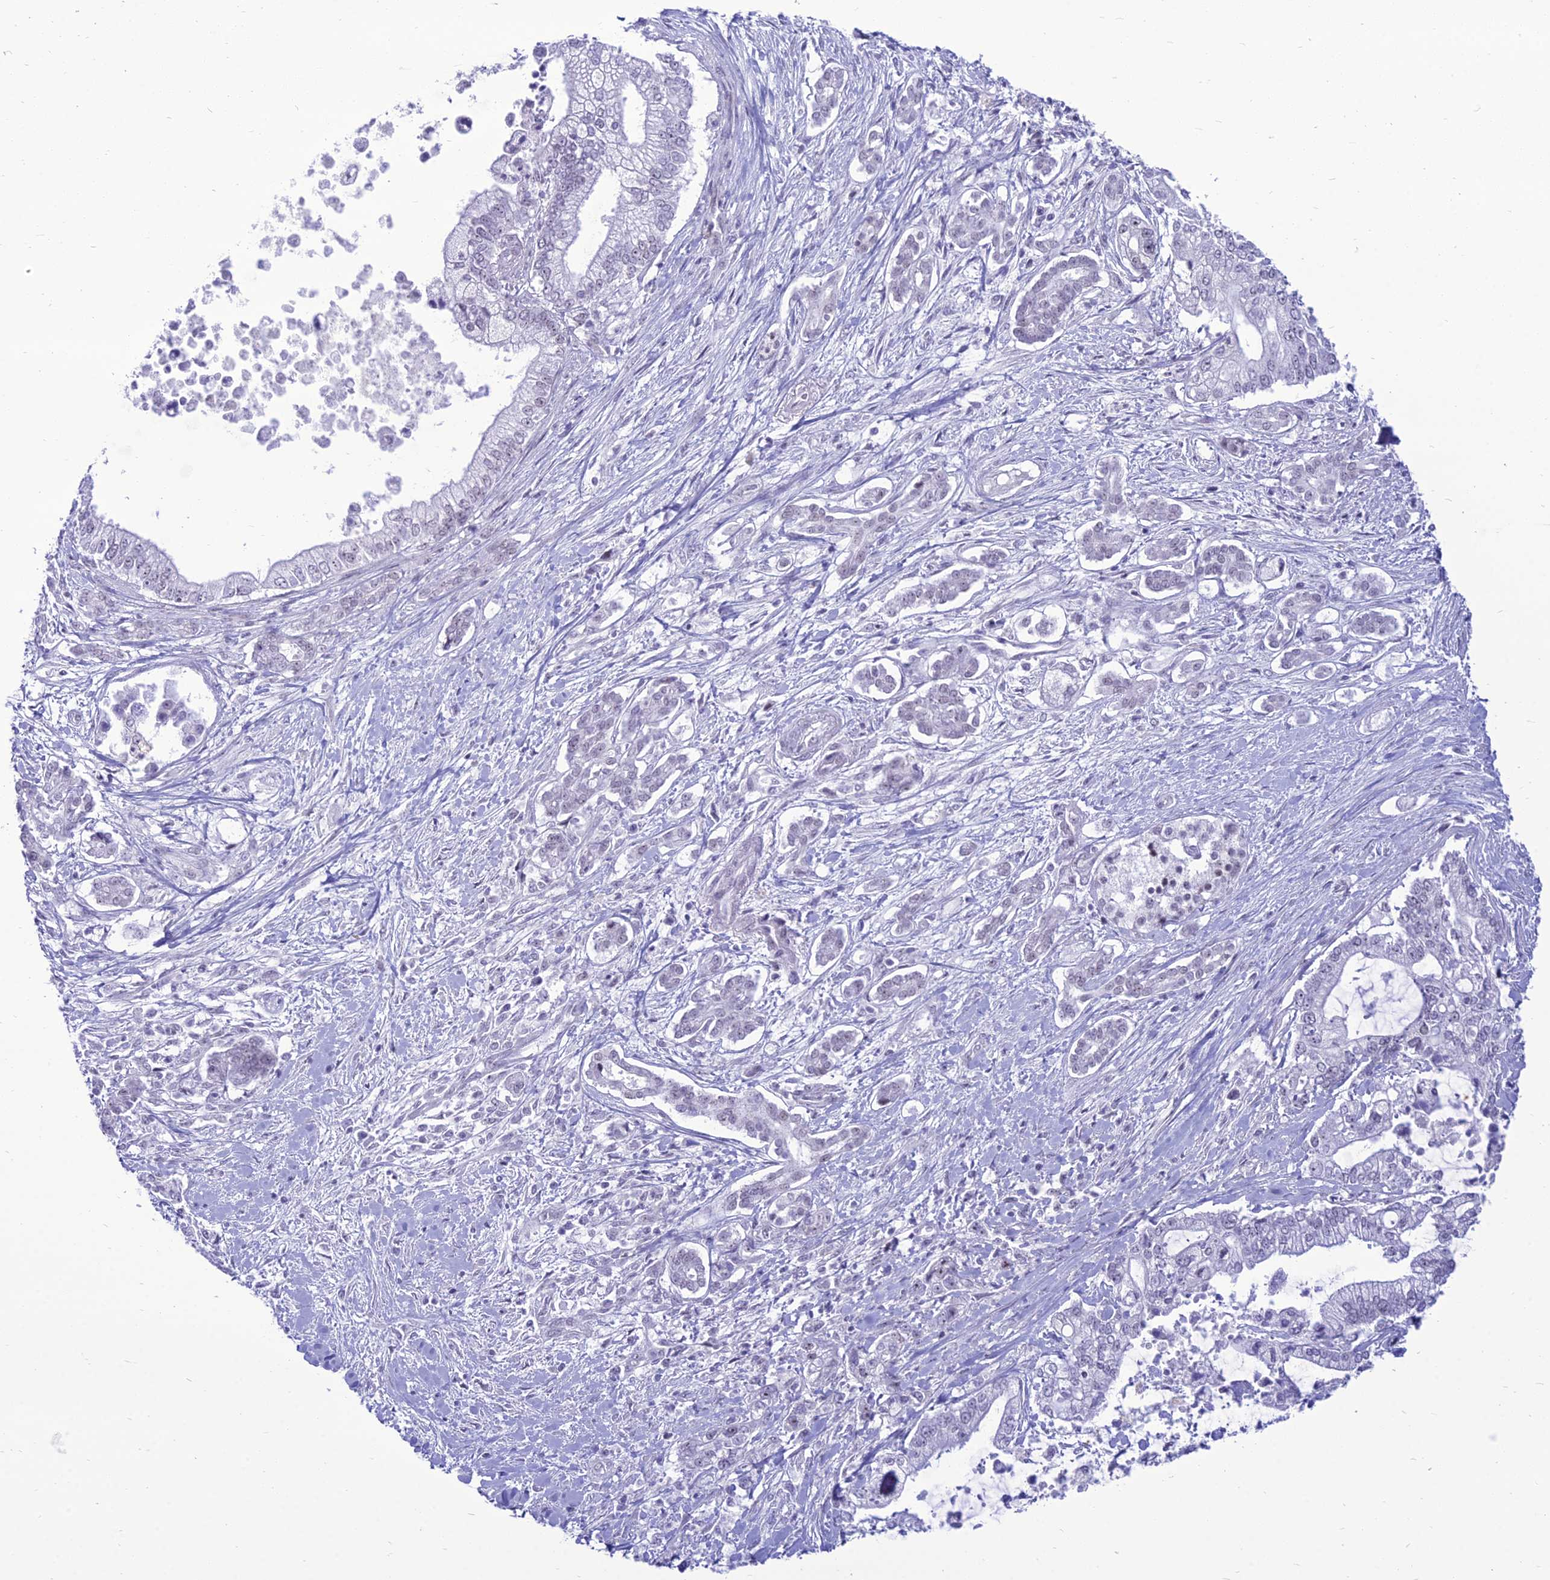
{"staining": {"intensity": "negative", "quantity": "none", "location": "none"}, "tissue": "pancreatic cancer", "cell_type": "Tumor cells", "image_type": "cancer", "snomed": [{"axis": "morphology", "description": "Adenocarcinoma, NOS"}, {"axis": "topography", "description": "Pancreas"}], "caption": "A photomicrograph of adenocarcinoma (pancreatic) stained for a protein reveals no brown staining in tumor cells.", "gene": "DHX40", "patient": {"sex": "male", "age": 69}}